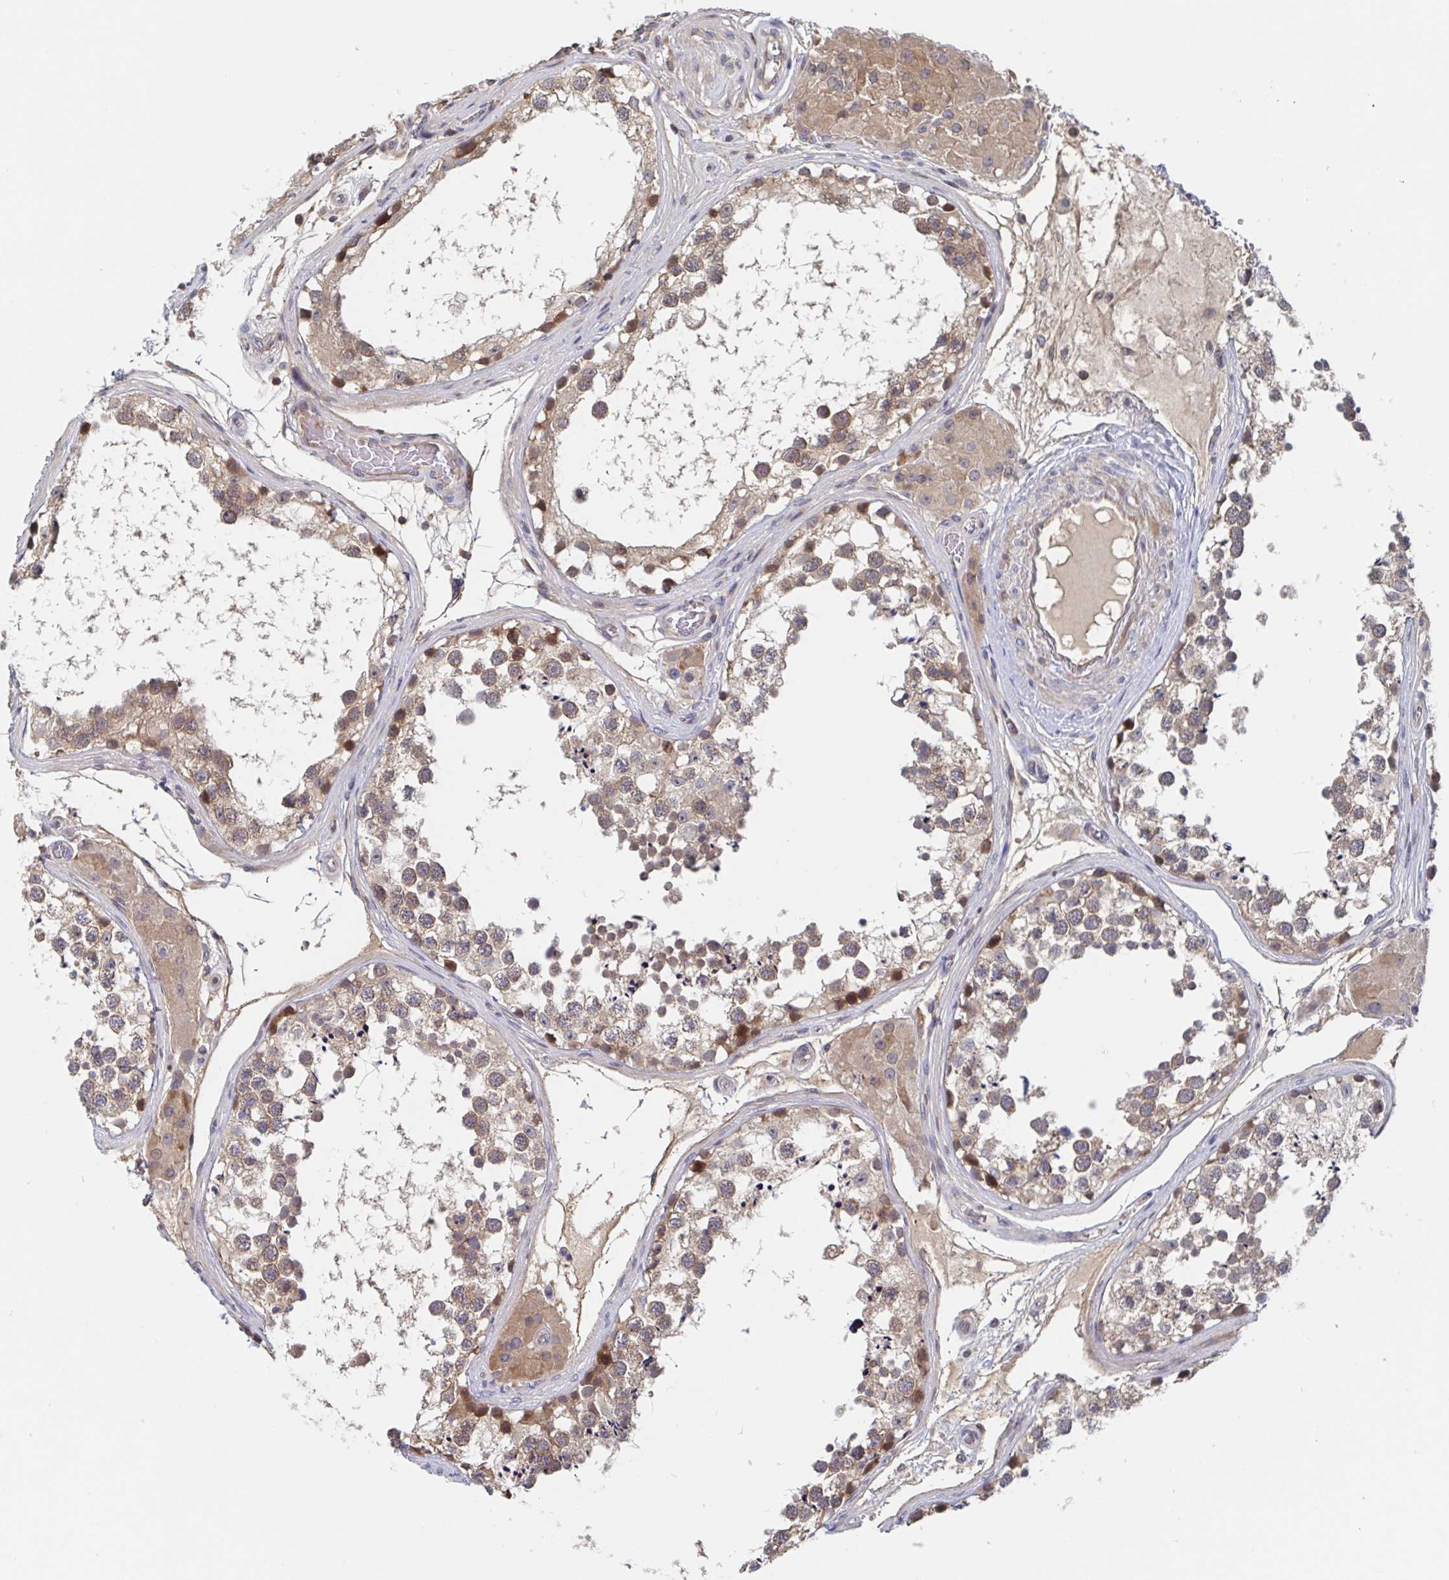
{"staining": {"intensity": "moderate", "quantity": ">75%", "location": "cytoplasmic/membranous"}, "tissue": "testis", "cell_type": "Cells in seminiferous ducts", "image_type": "normal", "snomed": [{"axis": "morphology", "description": "Normal tissue, NOS"}, {"axis": "morphology", "description": "Seminoma, NOS"}, {"axis": "topography", "description": "Testis"}], "caption": "Immunohistochemical staining of benign human testis displays medium levels of moderate cytoplasmic/membranous staining in about >75% of cells in seminiferous ducts.", "gene": "DHRS12", "patient": {"sex": "male", "age": 65}}